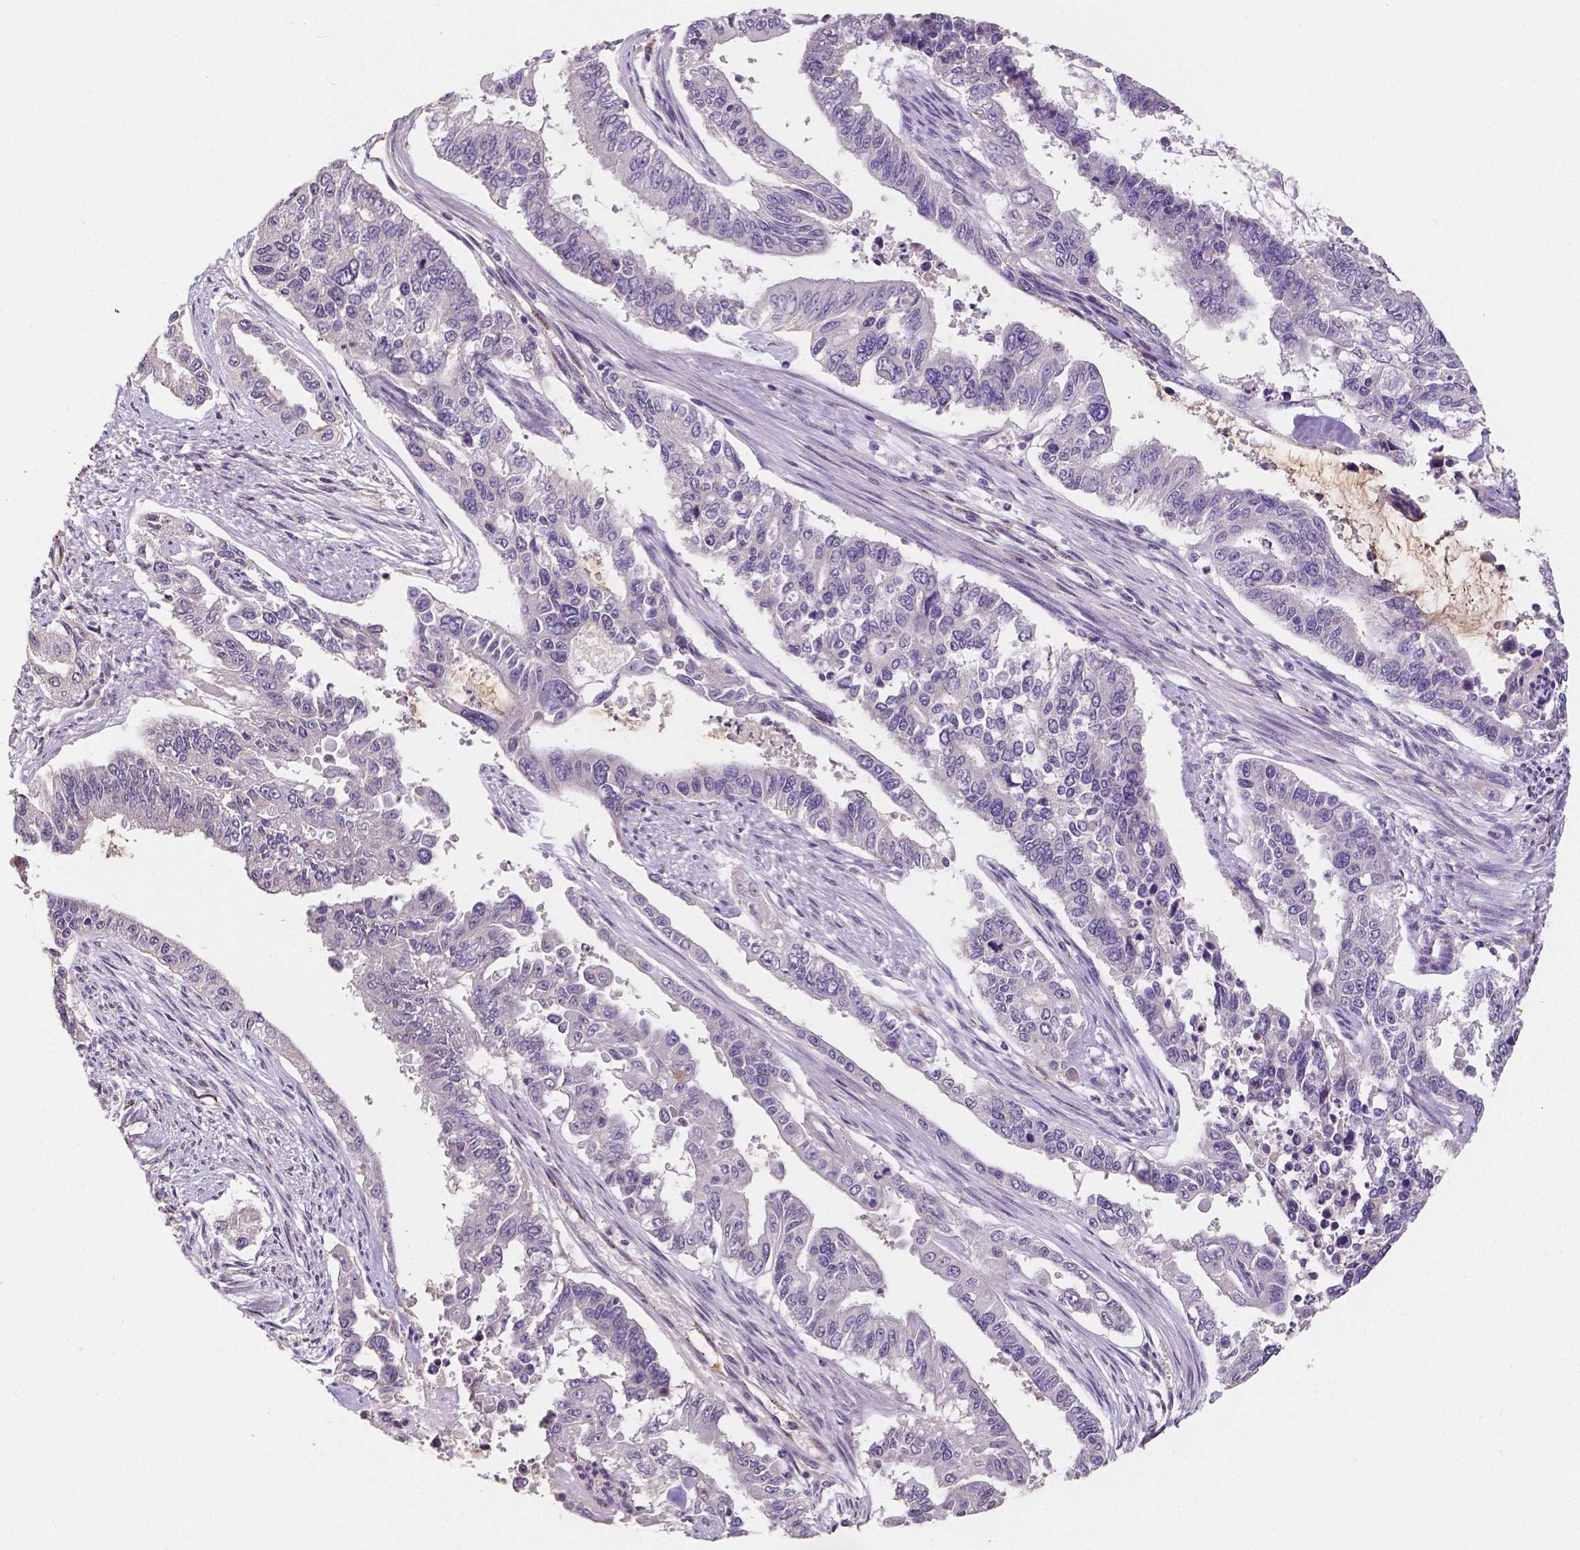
{"staining": {"intensity": "negative", "quantity": "none", "location": "none"}, "tissue": "endometrial cancer", "cell_type": "Tumor cells", "image_type": "cancer", "snomed": [{"axis": "morphology", "description": "Adenocarcinoma, NOS"}, {"axis": "topography", "description": "Uterus"}], "caption": "Protein analysis of adenocarcinoma (endometrial) reveals no significant positivity in tumor cells.", "gene": "ELAVL2", "patient": {"sex": "female", "age": 59}}